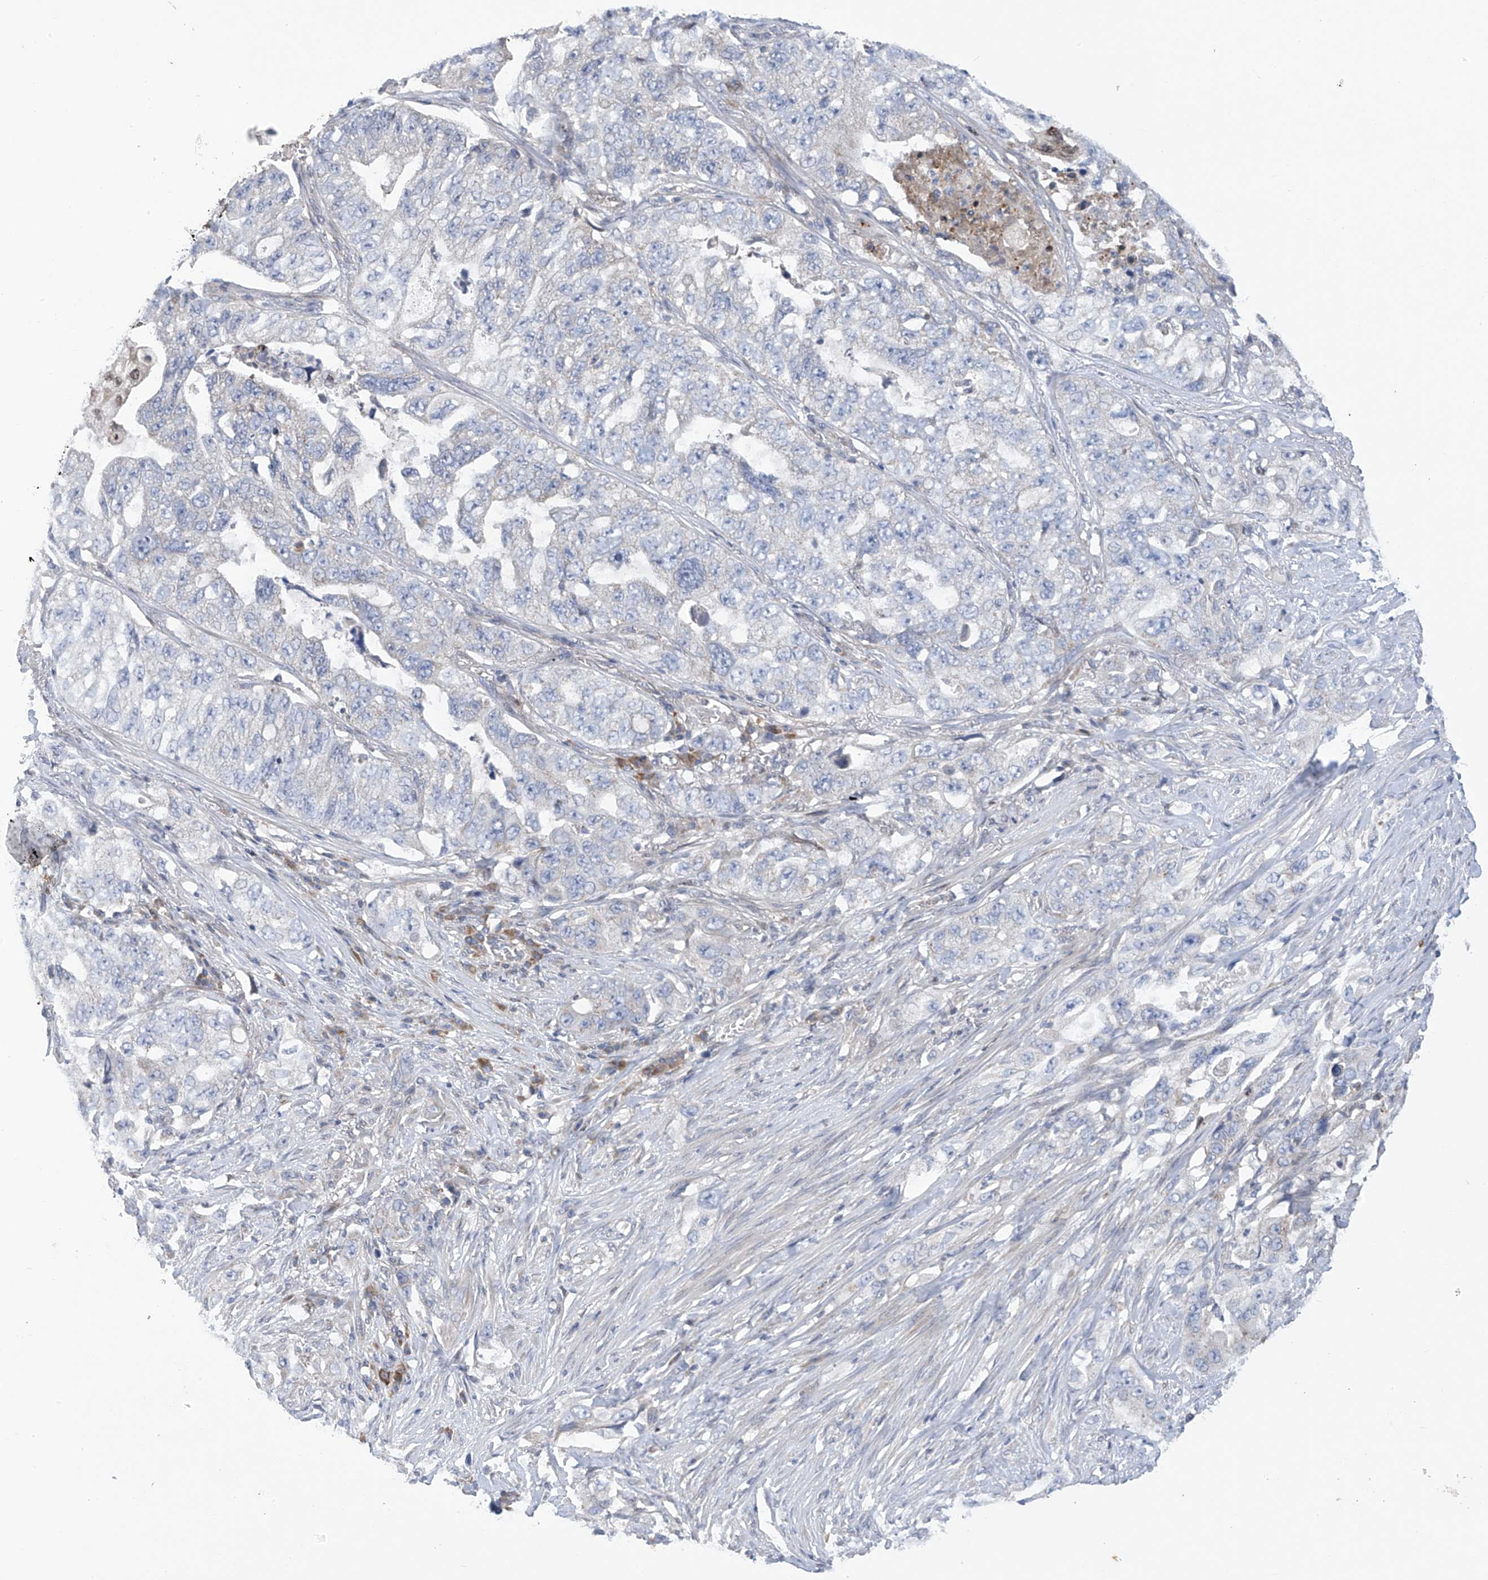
{"staining": {"intensity": "negative", "quantity": "none", "location": "none"}, "tissue": "lung cancer", "cell_type": "Tumor cells", "image_type": "cancer", "snomed": [{"axis": "morphology", "description": "Adenocarcinoma, NOS"}, {"axis": "topography", "description": "Lung"}], "caption": "This is an IHC photomicrograph of human lung cancer. There is no staining in tumor cells.", "gene": "SLCO4A1", "patient": {"sex": "female", "age": 51}}